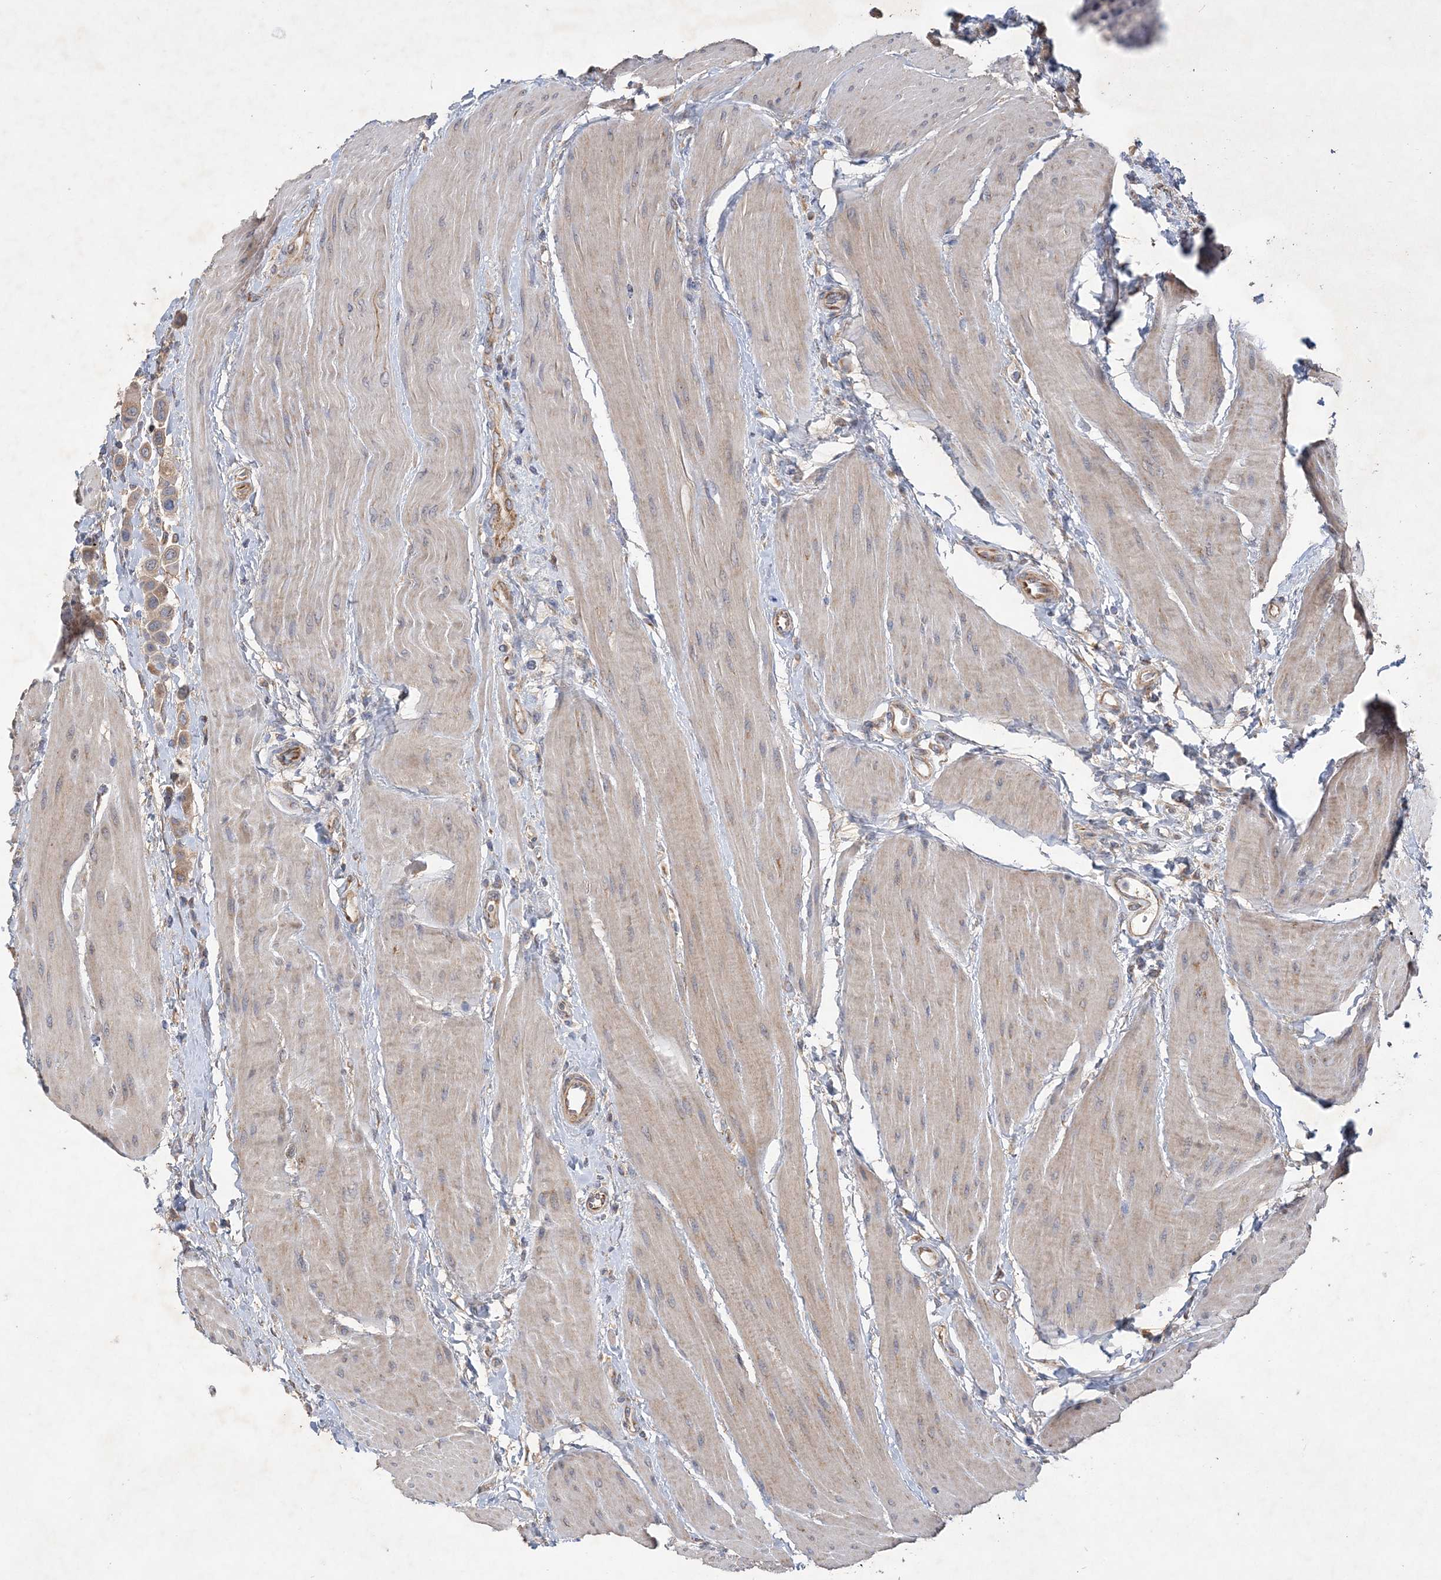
{"staining": {"intensity": "weak", "quantity": ">75%", "location": "cytoplasmic/membranous"}, "tissue": "urothelial cancer", "cell_type": "Tumor cells", "image_type": "cancer", "snomed": [{"axis": "morphology", "description": "Urothelial carcinoma, High grade"}, {"axis": "topography", "description": "Urinary bladder"}], "caption": "A high-resolution micrograph shows IHC staining of urothelial cancer, which demonstrates weak cytoplasmic/membranous expression in about >75% of tumor cells. The protein of interest is stained brown, and the nuclei are stained in blue (DAB (3,3'-diaminobenzidine) IHC with brightfield microscopy, high magnification).", "gene": "FEZ2", "patient": {"sex": "male", "age": 50}}